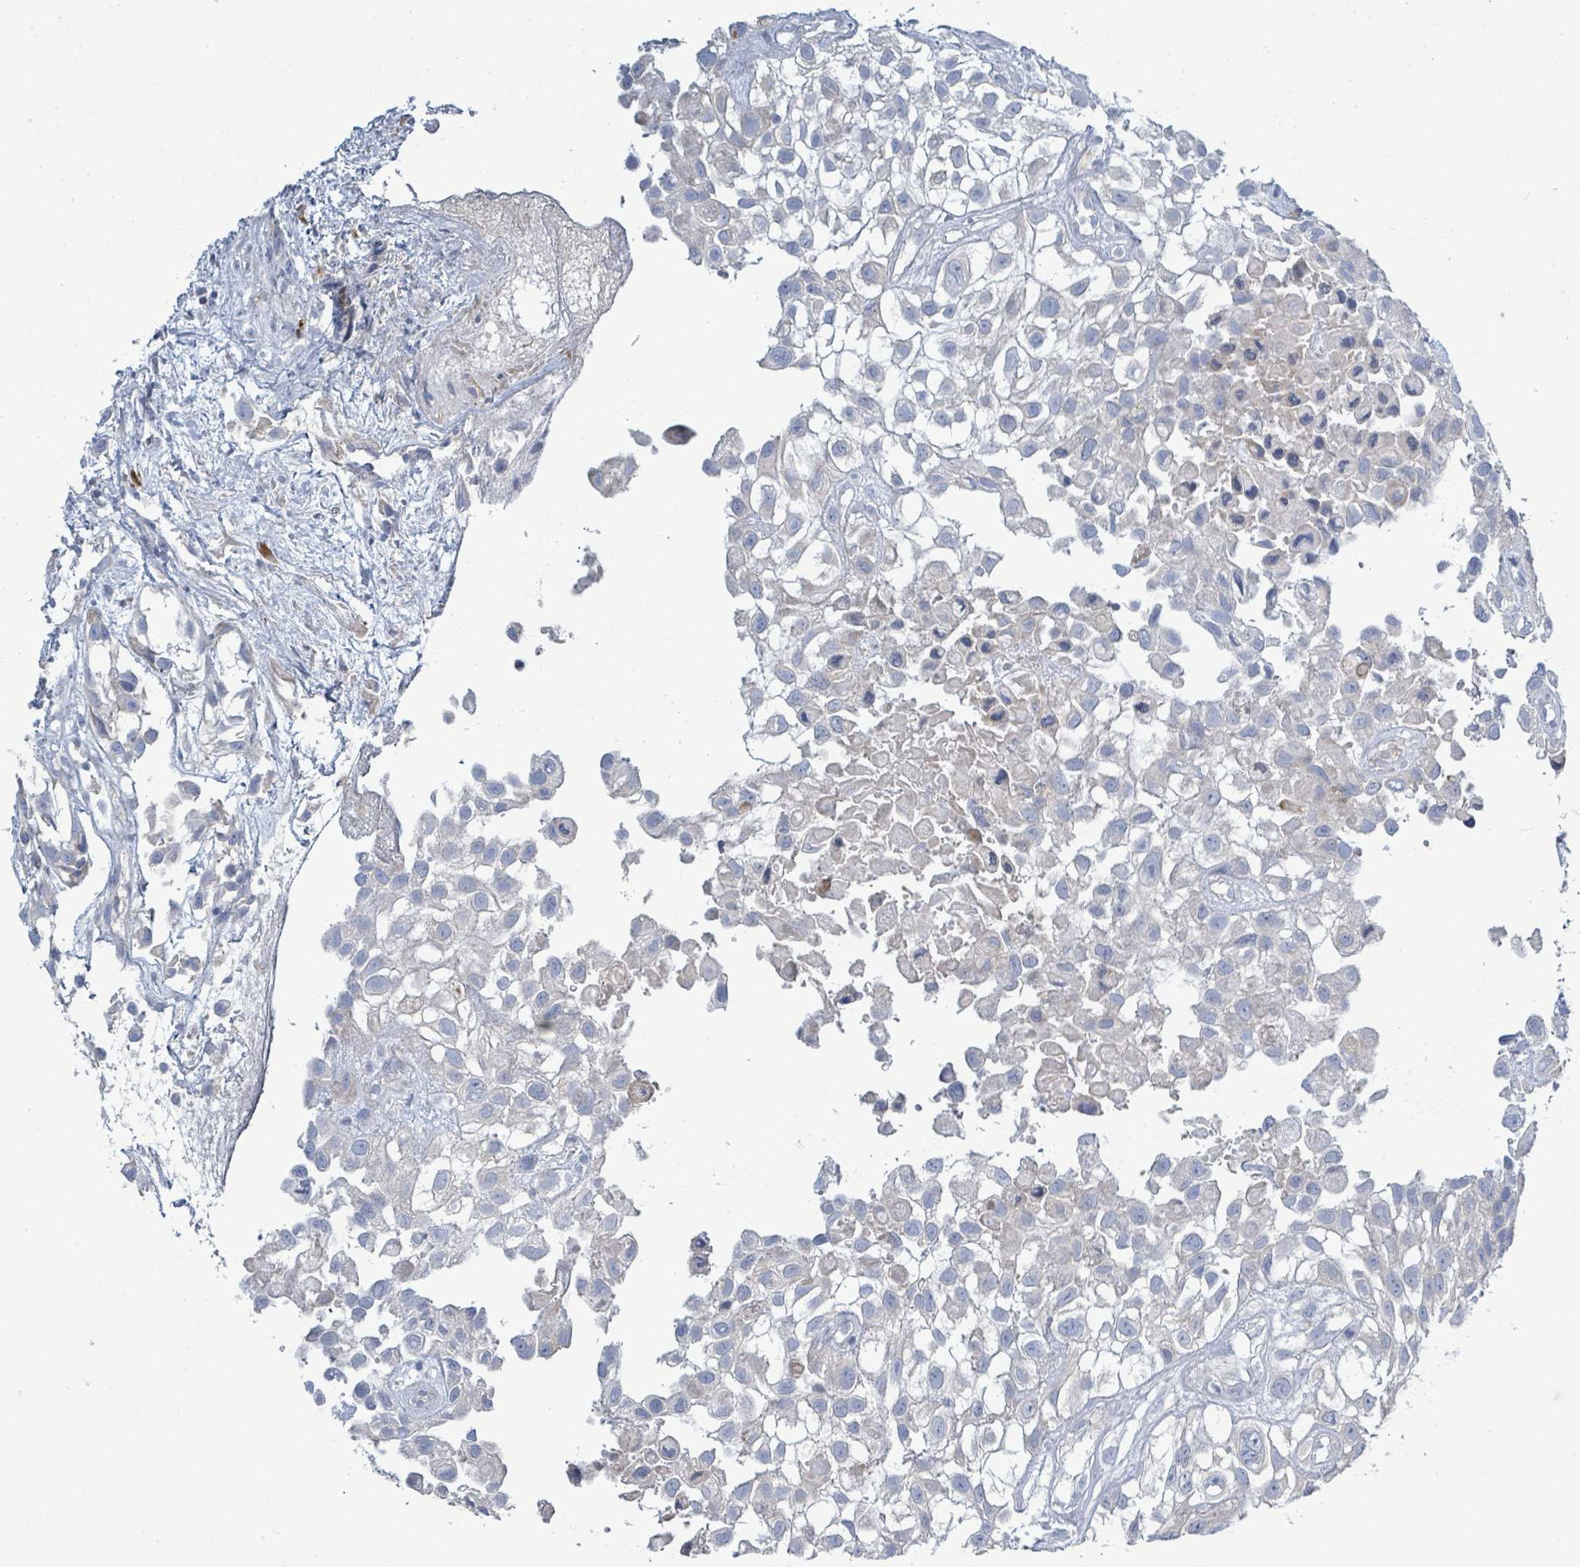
{"staining": {"intensity": "negative", "quantity": "none", "location": "none"}, "tissue": "urothelial cancer", "cell_type": "Tumor cells", "image_type": "cancer", "snomed": [{"axis": "morphology", "description": "Urothelial carcinoma, High grade"}, {"axis": "topography", "description": "Urinary bladder"}], "caption": "Immunohistochemical staining of human urothelial cancer reveals no significant staining in tumor cells. Brightfield microscopy of IHC stained with DAB (3,3'-diaminobenzidine) (brown) and hematoxylin (blue), captured at high magnification.", "gene": "SIRPB1", "patient": {"sex": "male", "age": 56}}